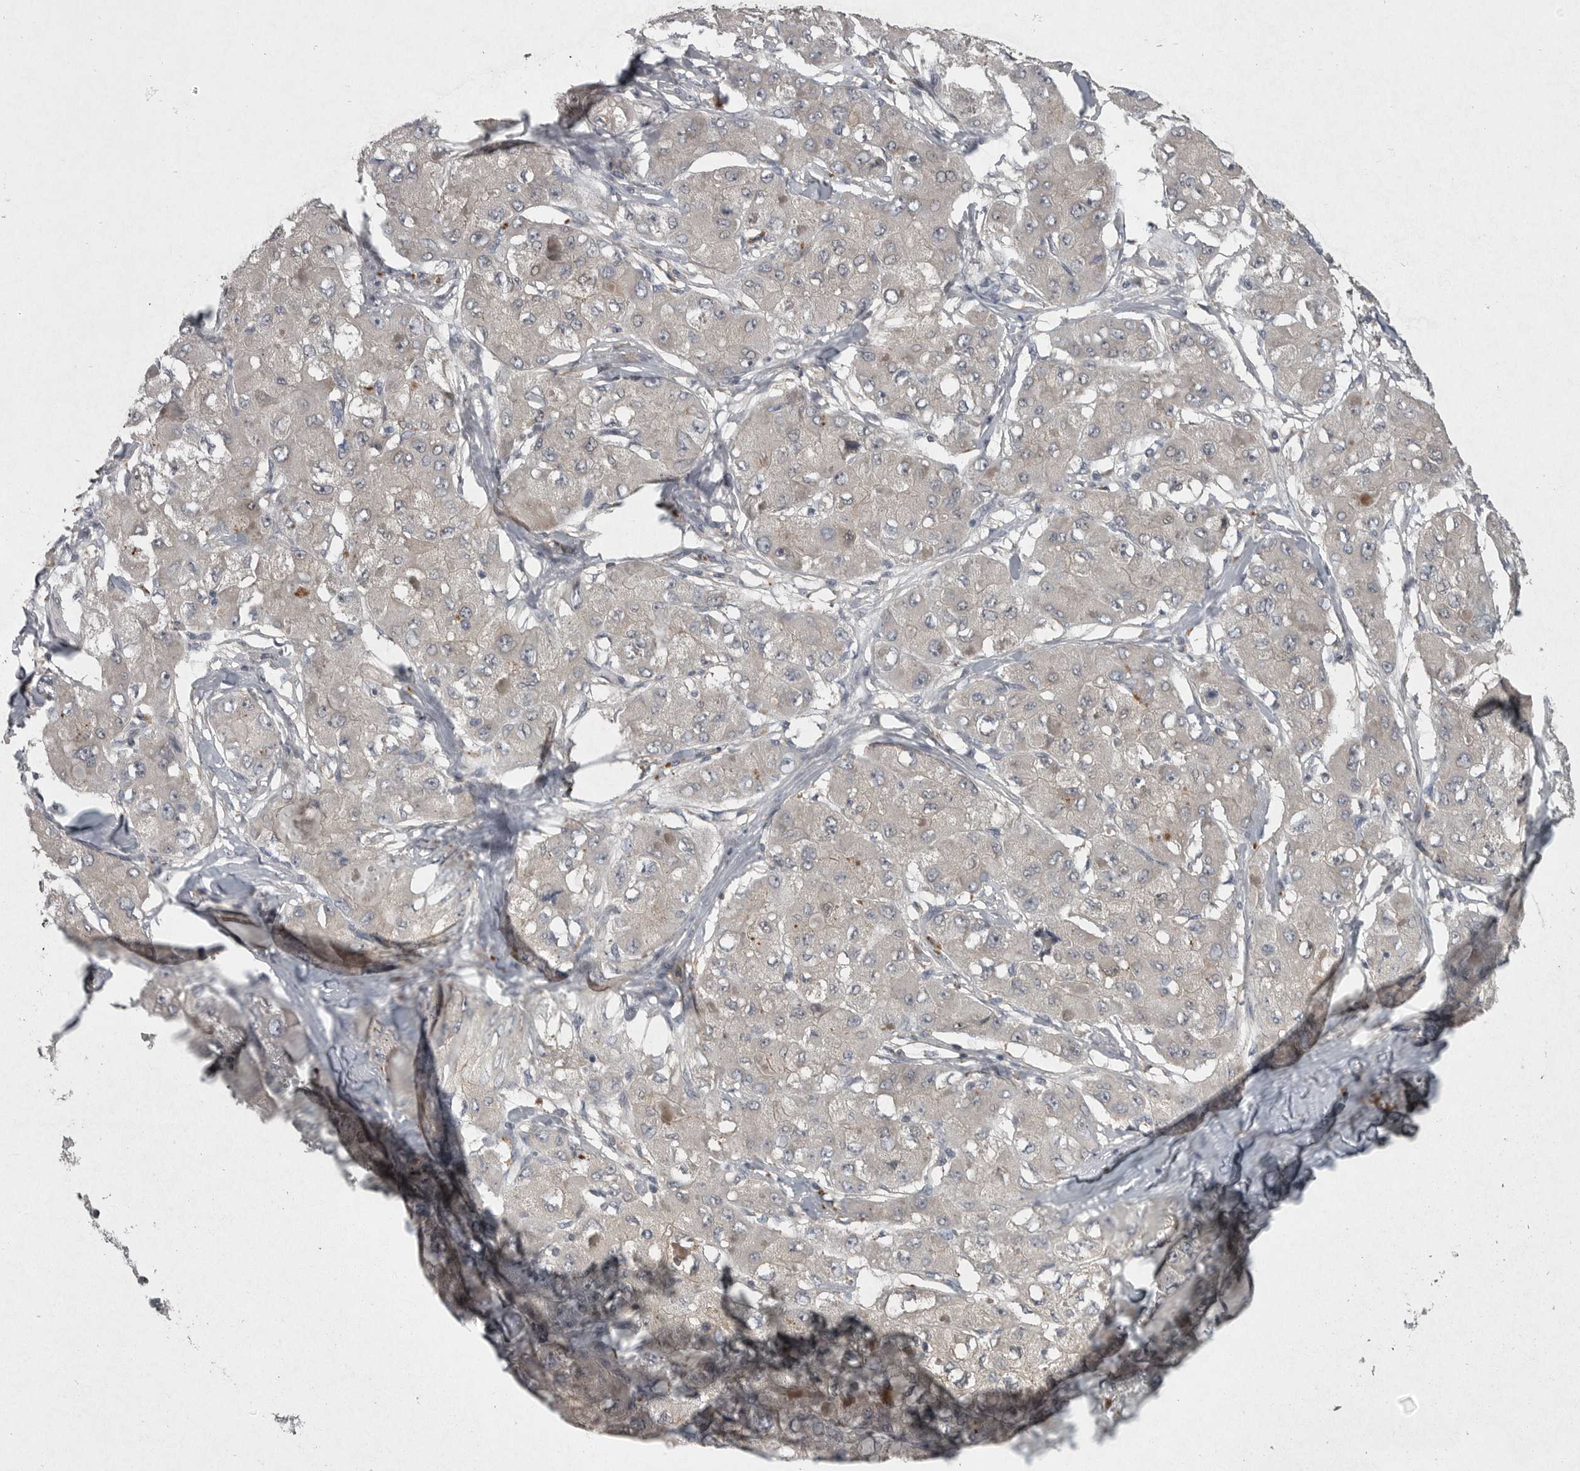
{"staining": {"intensity": "negative", "quantity": "none", "location": "none"}, "tissue": "liver cancer", "cell_type": "Tumor cells", "image_type": "cancer", "snomed": [{"axis": "morphology", "description": "Carcinoma, Hepatocellular, NOS"}, {"axis": "topography", "description": "Liver"}], "caption": "Immunohistochemistry micrograph of human hepatocellular carcinoma (liver) stained for a protein (brown), which shows no expression in tumor cells. Brightfield microscopy of IHC stained with DAB (brown) and hematoxylin (blue), captured at high magnification.", "gene": "PHF13", "patient": {"sex": "male", "age": 80}}